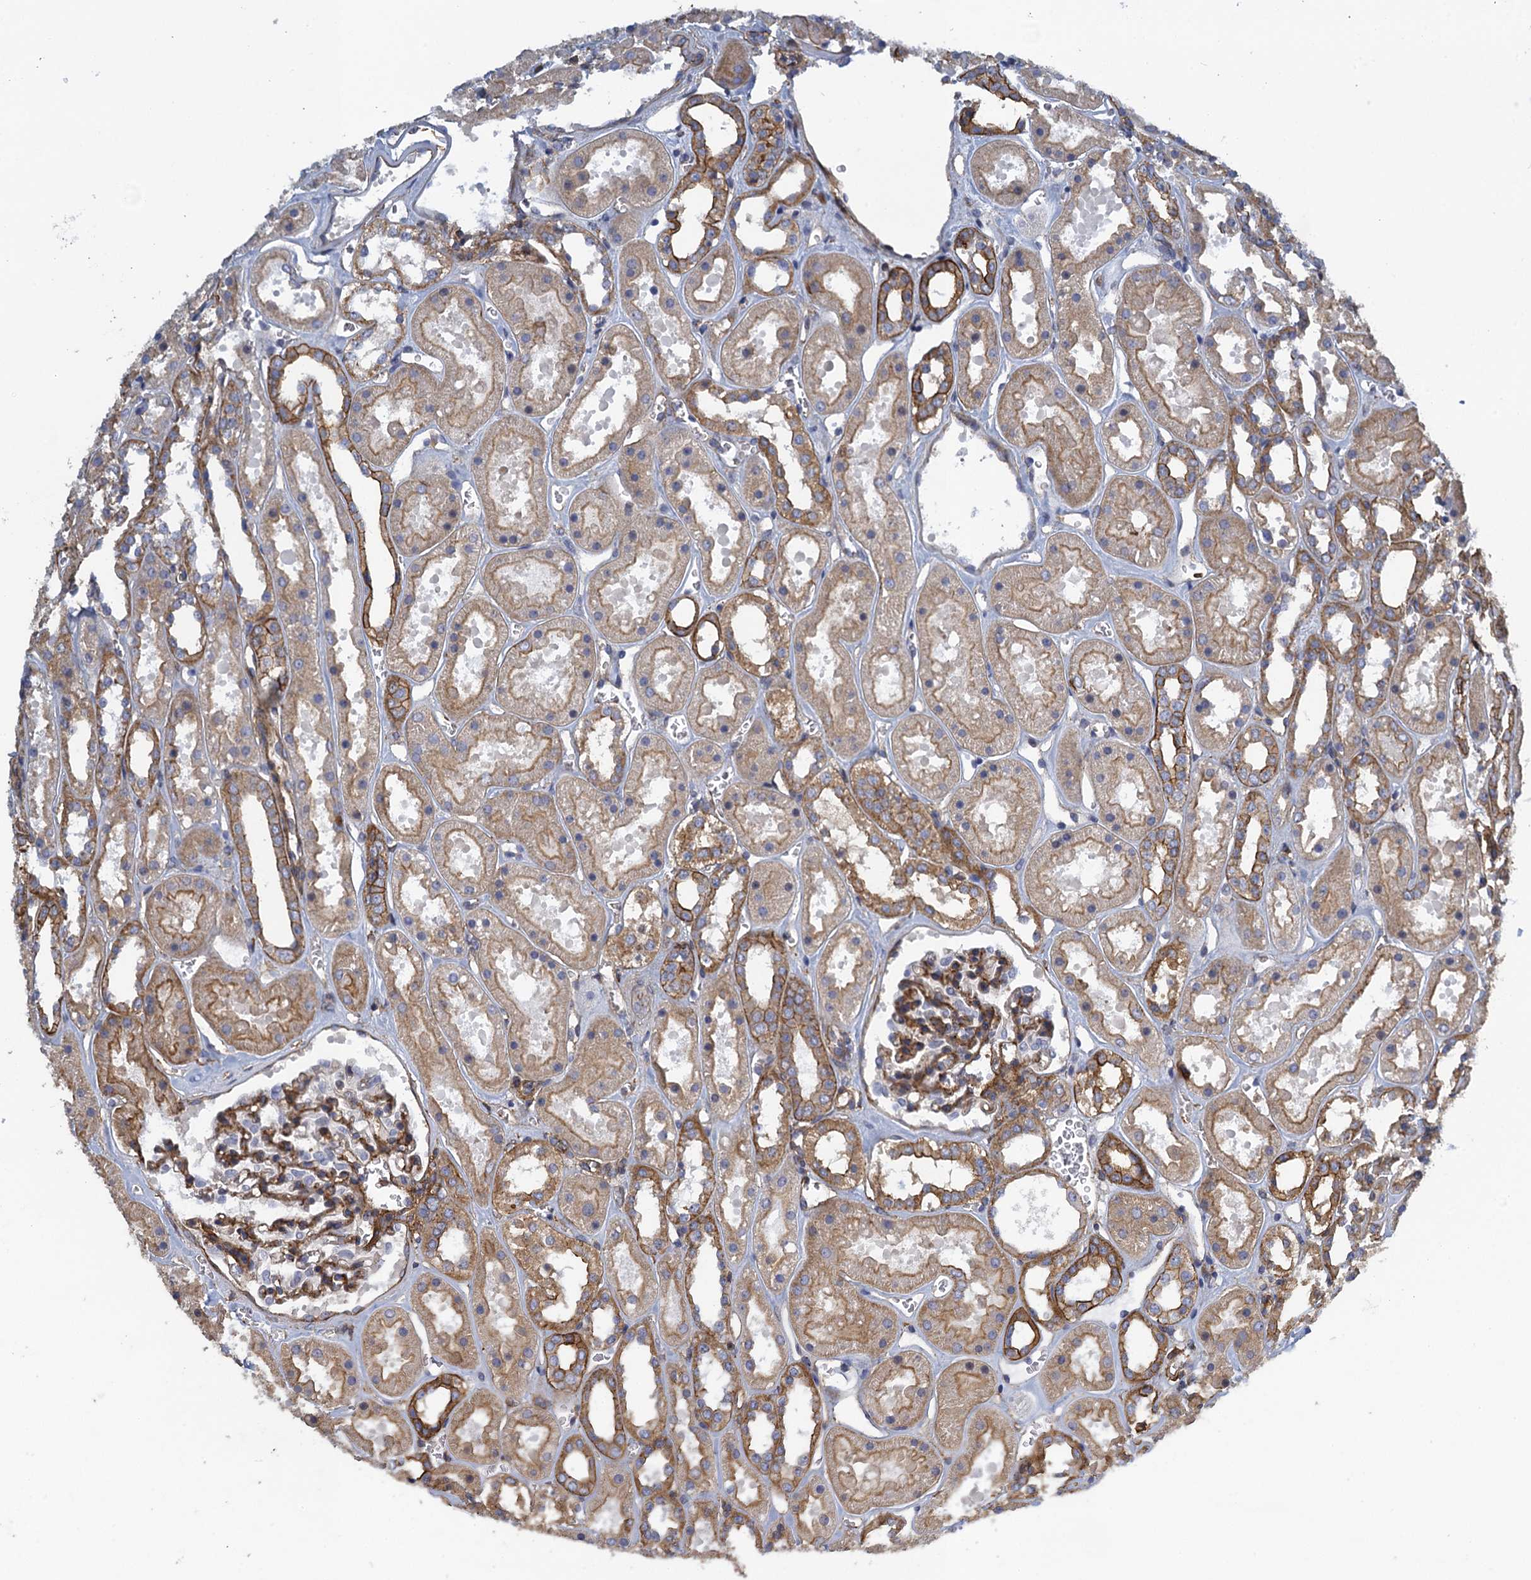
{"staining": {"intensity": "moderate", "quantity": "25%-75%", "location": "cytoplasmic/membranous"}, "tissue": "kidney", "cell_type": "Cells in glomeruli", "image_type": "normal", "snomed": [{"axis": "morphology", "description": "Normal tissue, NOS"}, {"axis": "topography", "description": "Kidney"}], "caption": "Protein staining demonstrates moderate cytoplasmic/membranous positivity in approximately 25%-75% of cells in glomeruli in unremarkable kidney. (brown staining indicates protein expression, while blue staining denotes nuclei).", "gene": "PROSER2", "patient": {"sex": "female", "age": 41}}